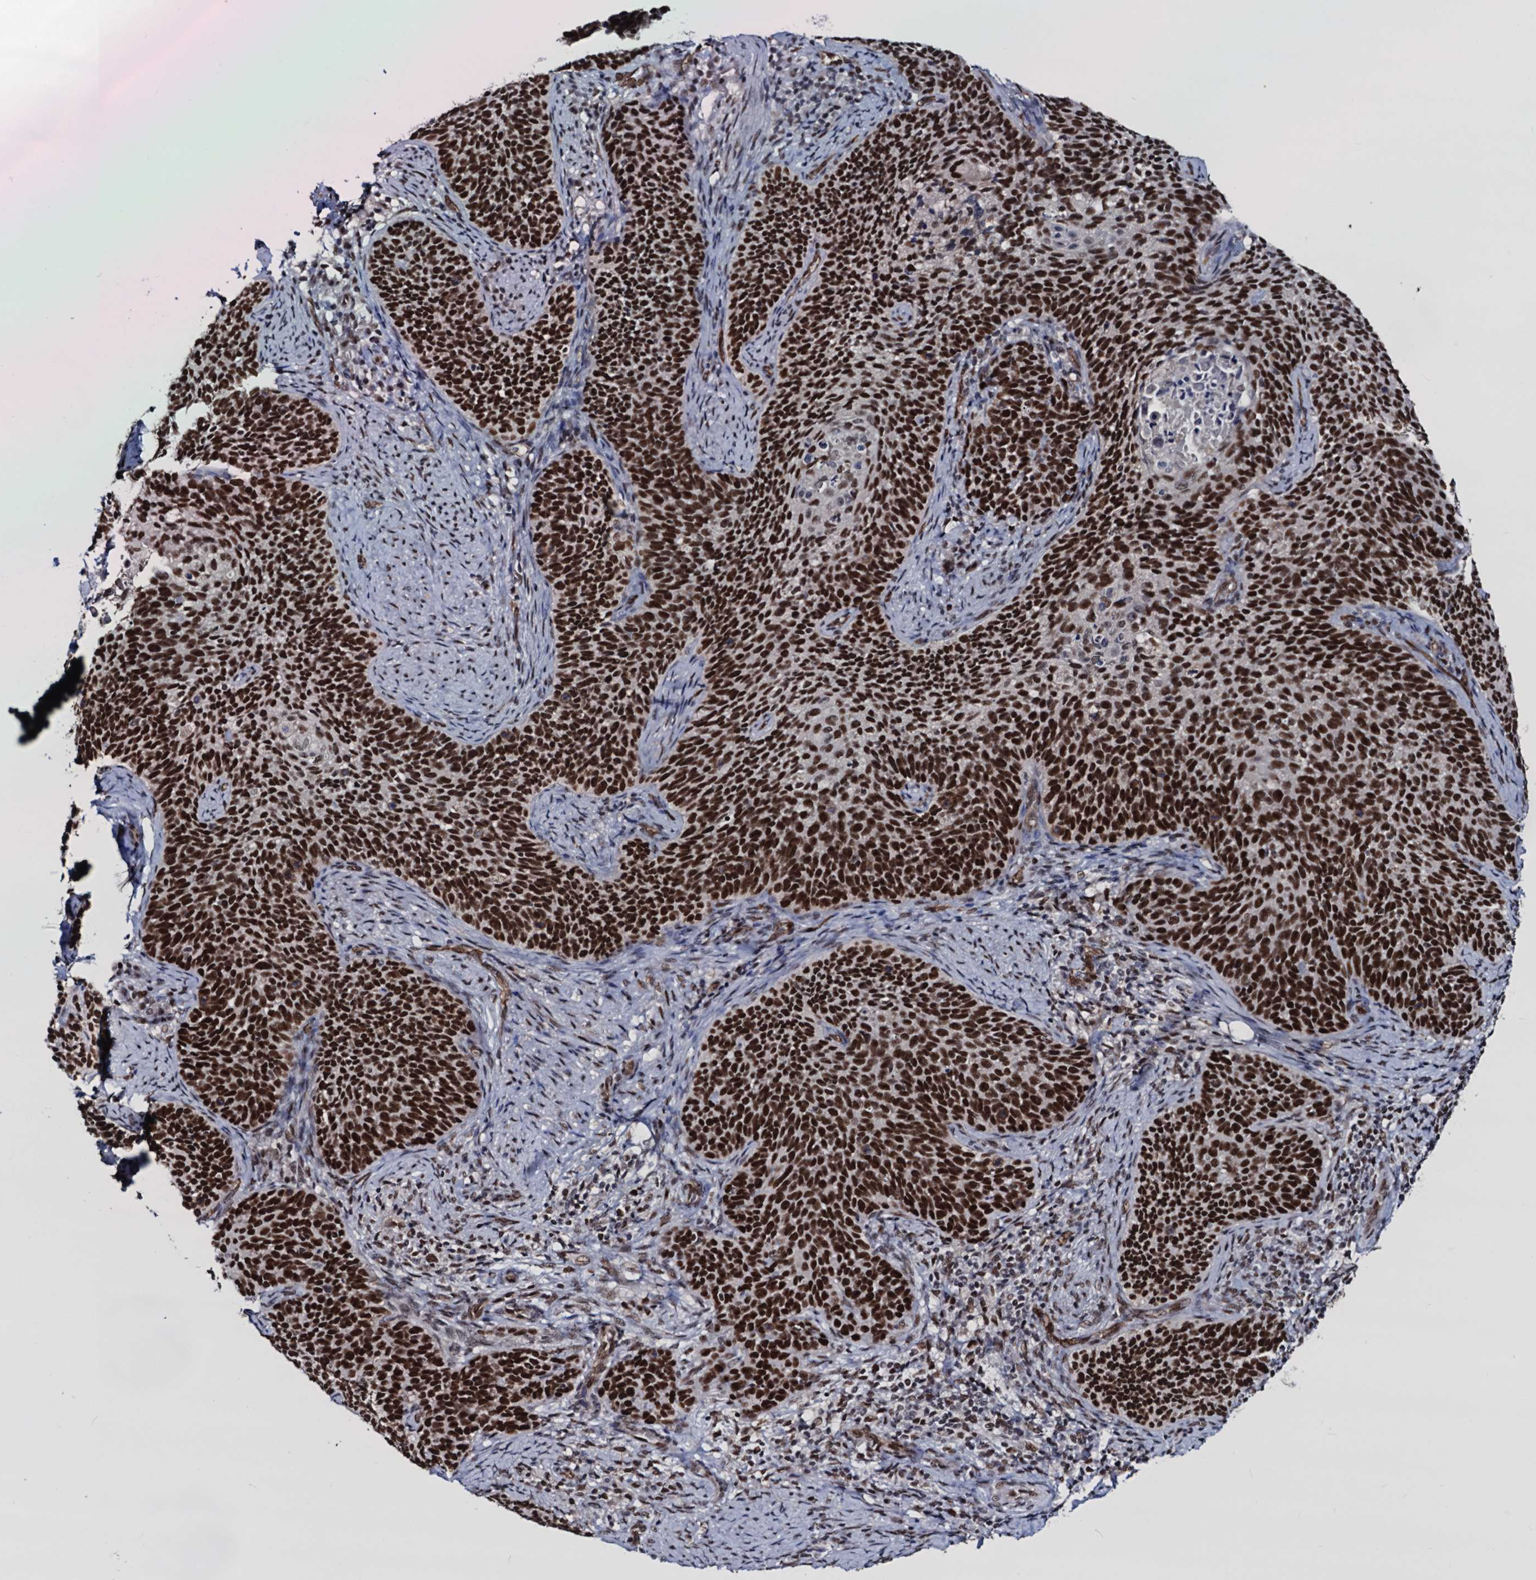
{"staining": {"intensity": "strong", "quantity": ">75%", "location": "nuclear"}, "tissue": "cervical cancer", "cell_type": "Tumor cells", "image_type": "cancer", "snomed": [{"axis": "morphology", "description": "Normal tissue, NOS"}, {"axis": "morphology", "description": "Squamous cell carcinoma, NOS"}, {"axis": "topography", "description": "Cervix"}], "caption": "High-power microscopy captured an immunohistochemistry (IHC) micrograph of cervical squamous cell carcinoma, revealing strong nuclear staining in about >75% of tumor cells.", "gene": "GALNT11", "patient": {"sex": "female", "age": 39}}